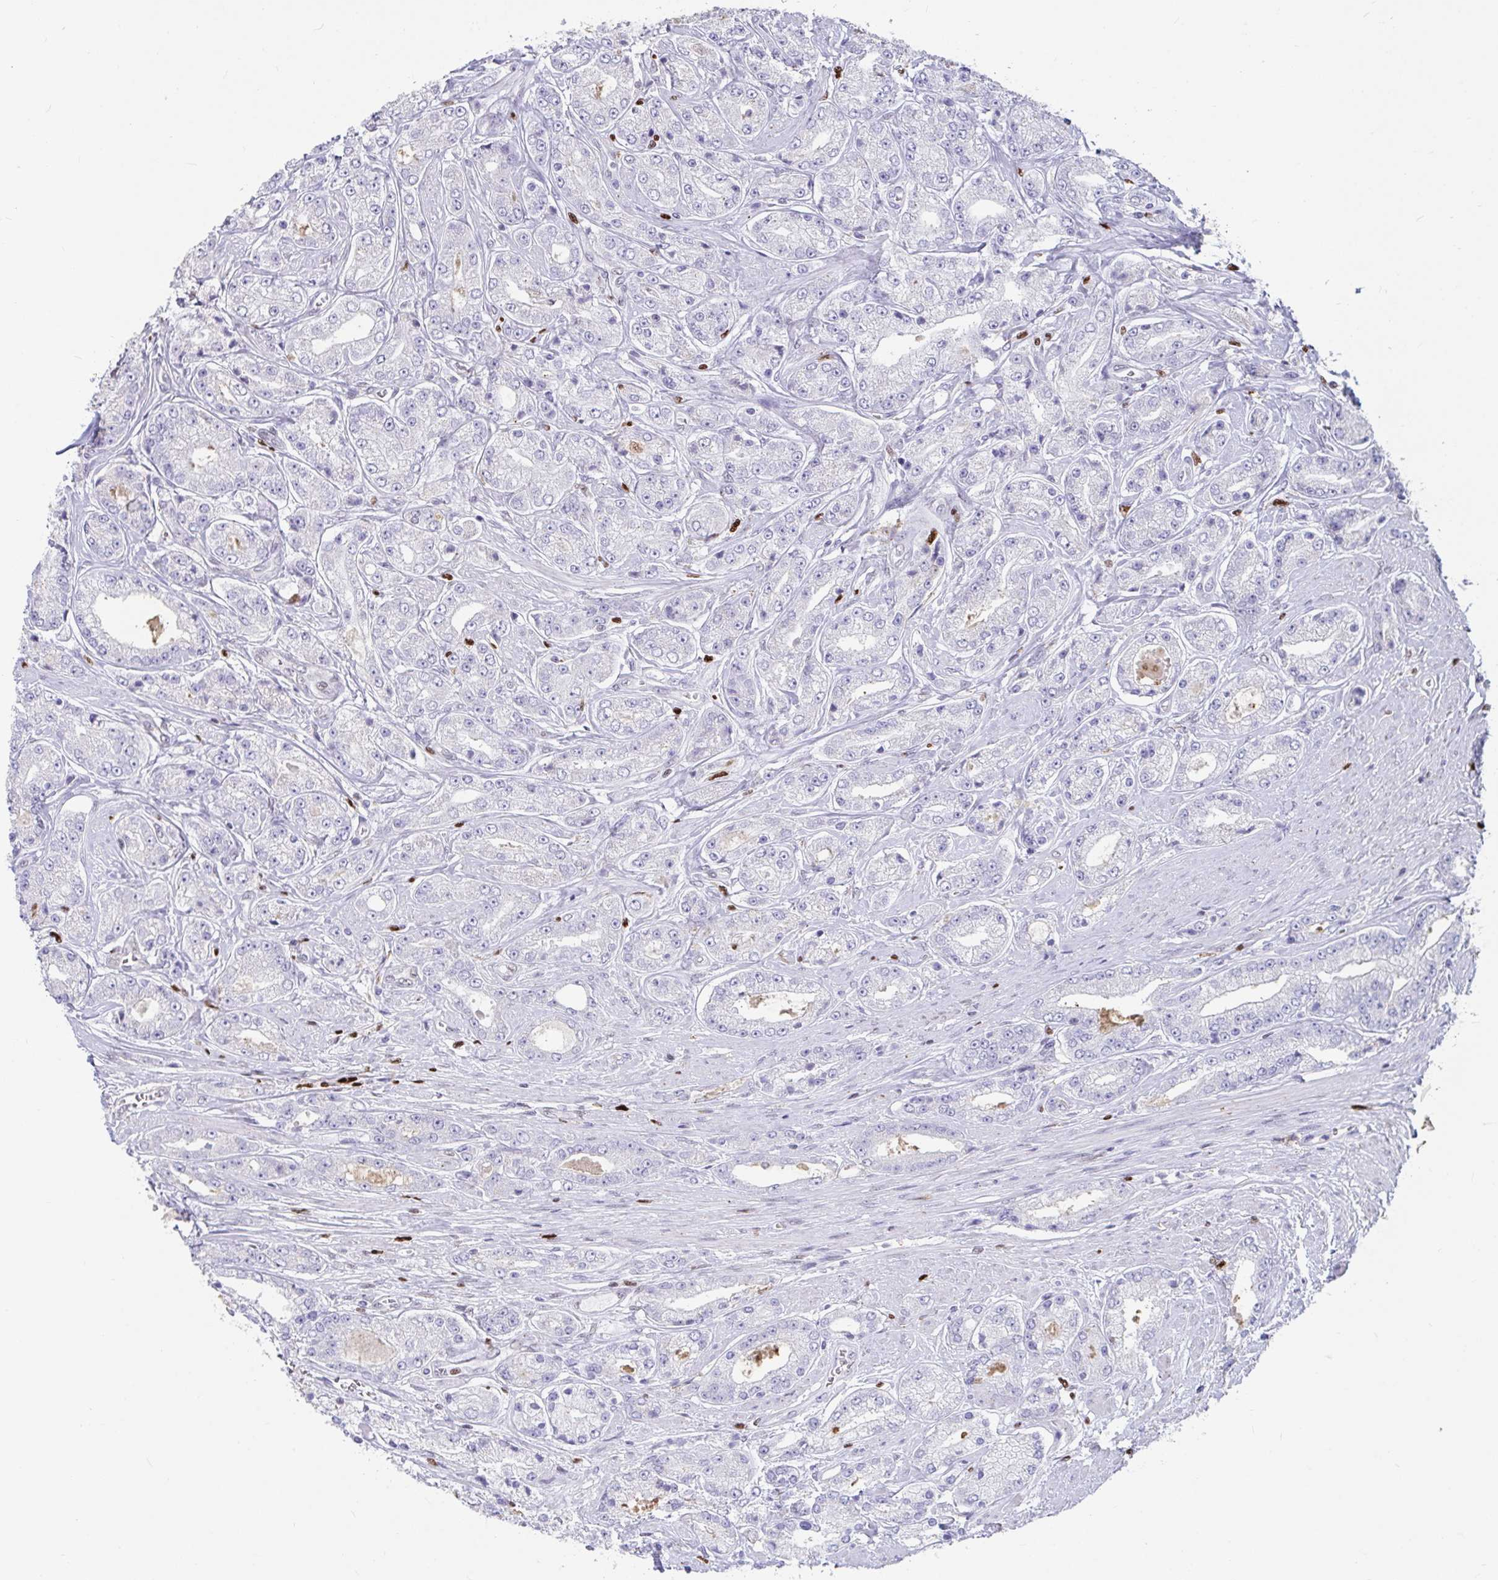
{"staining": {"intensity": "negative", "quantity": "none", "location": "none"}, "tissue": "prostate cancer", "cell_type": "Tumor cells", "image_type": "cancer", "snomed": [{"axis": "morphology", "description": "Adenocarcinoma, High grade"}, {"axis": "topography", "description": "Prostate"}], "caption": "This is an IHC image of human prostate high-grade adenocarcinoma. There is no positivity in tumor cells.", "gene": "ZNF586", "patient": {"sex": "male", "age": 66}}